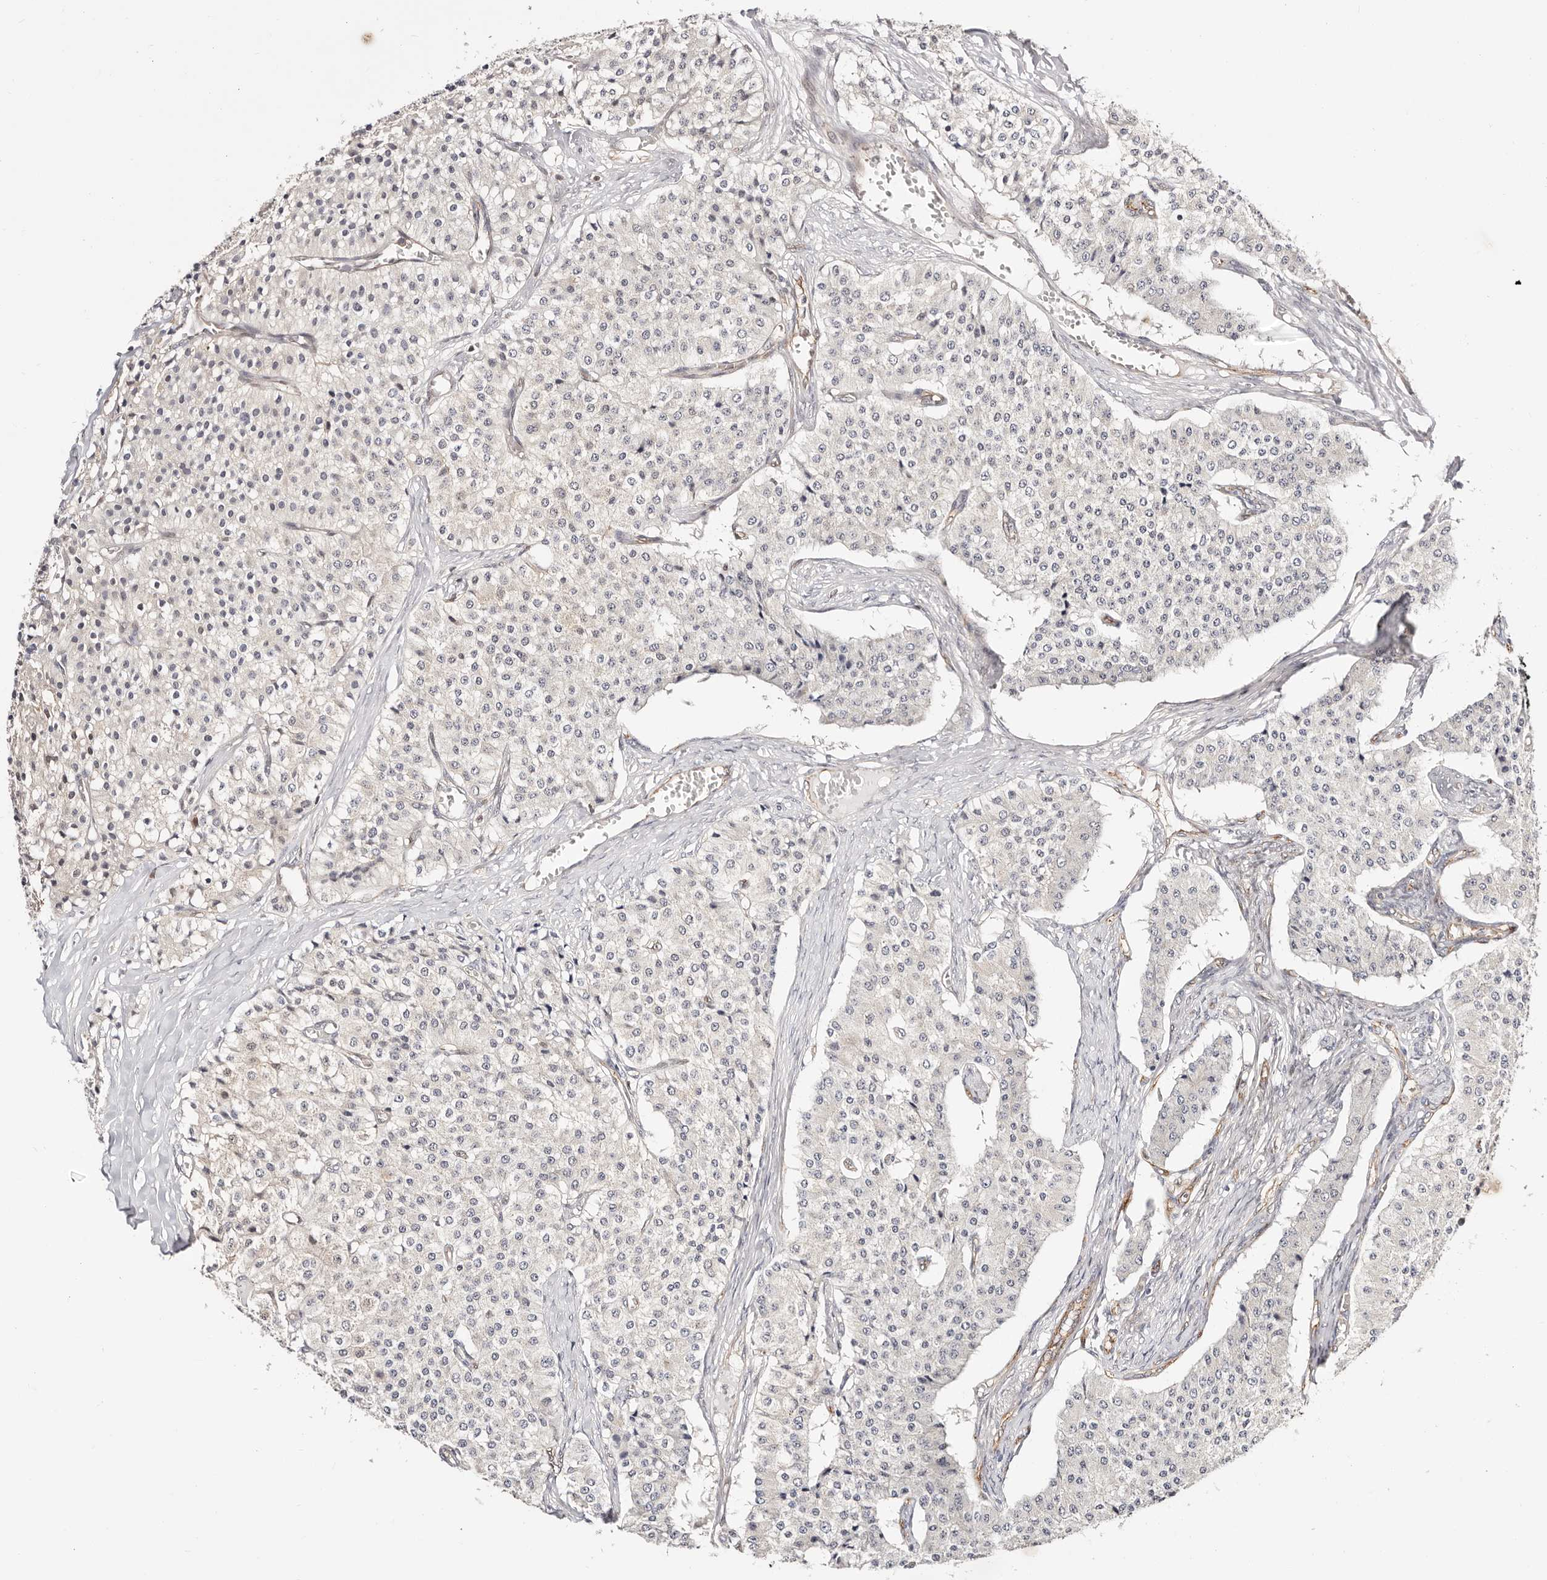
{"staining": {"intensity": "negative", "quantity": "none", "location": "none"}, "tissue": "carcinoid", "cell_type": "Tumor cells", "image_type": "cancer", "snomed": [{"axis": "morphology", "description": "Carcinoid, malignant, NOS"}, {"axis": "topography", "description": "Colon"}], "caption": "This is a photomicrograph of immunohistochemistry staining of carcinoid (malignant), which shows no positivity in tumor cells. (Stains: DAB immunohistochemistry with hematoxylin counter stain, Microscopy: brightfield microscopy at high magnification).", "gene": "STAT5A", "patient": {"sex": "female", "age": 52}}